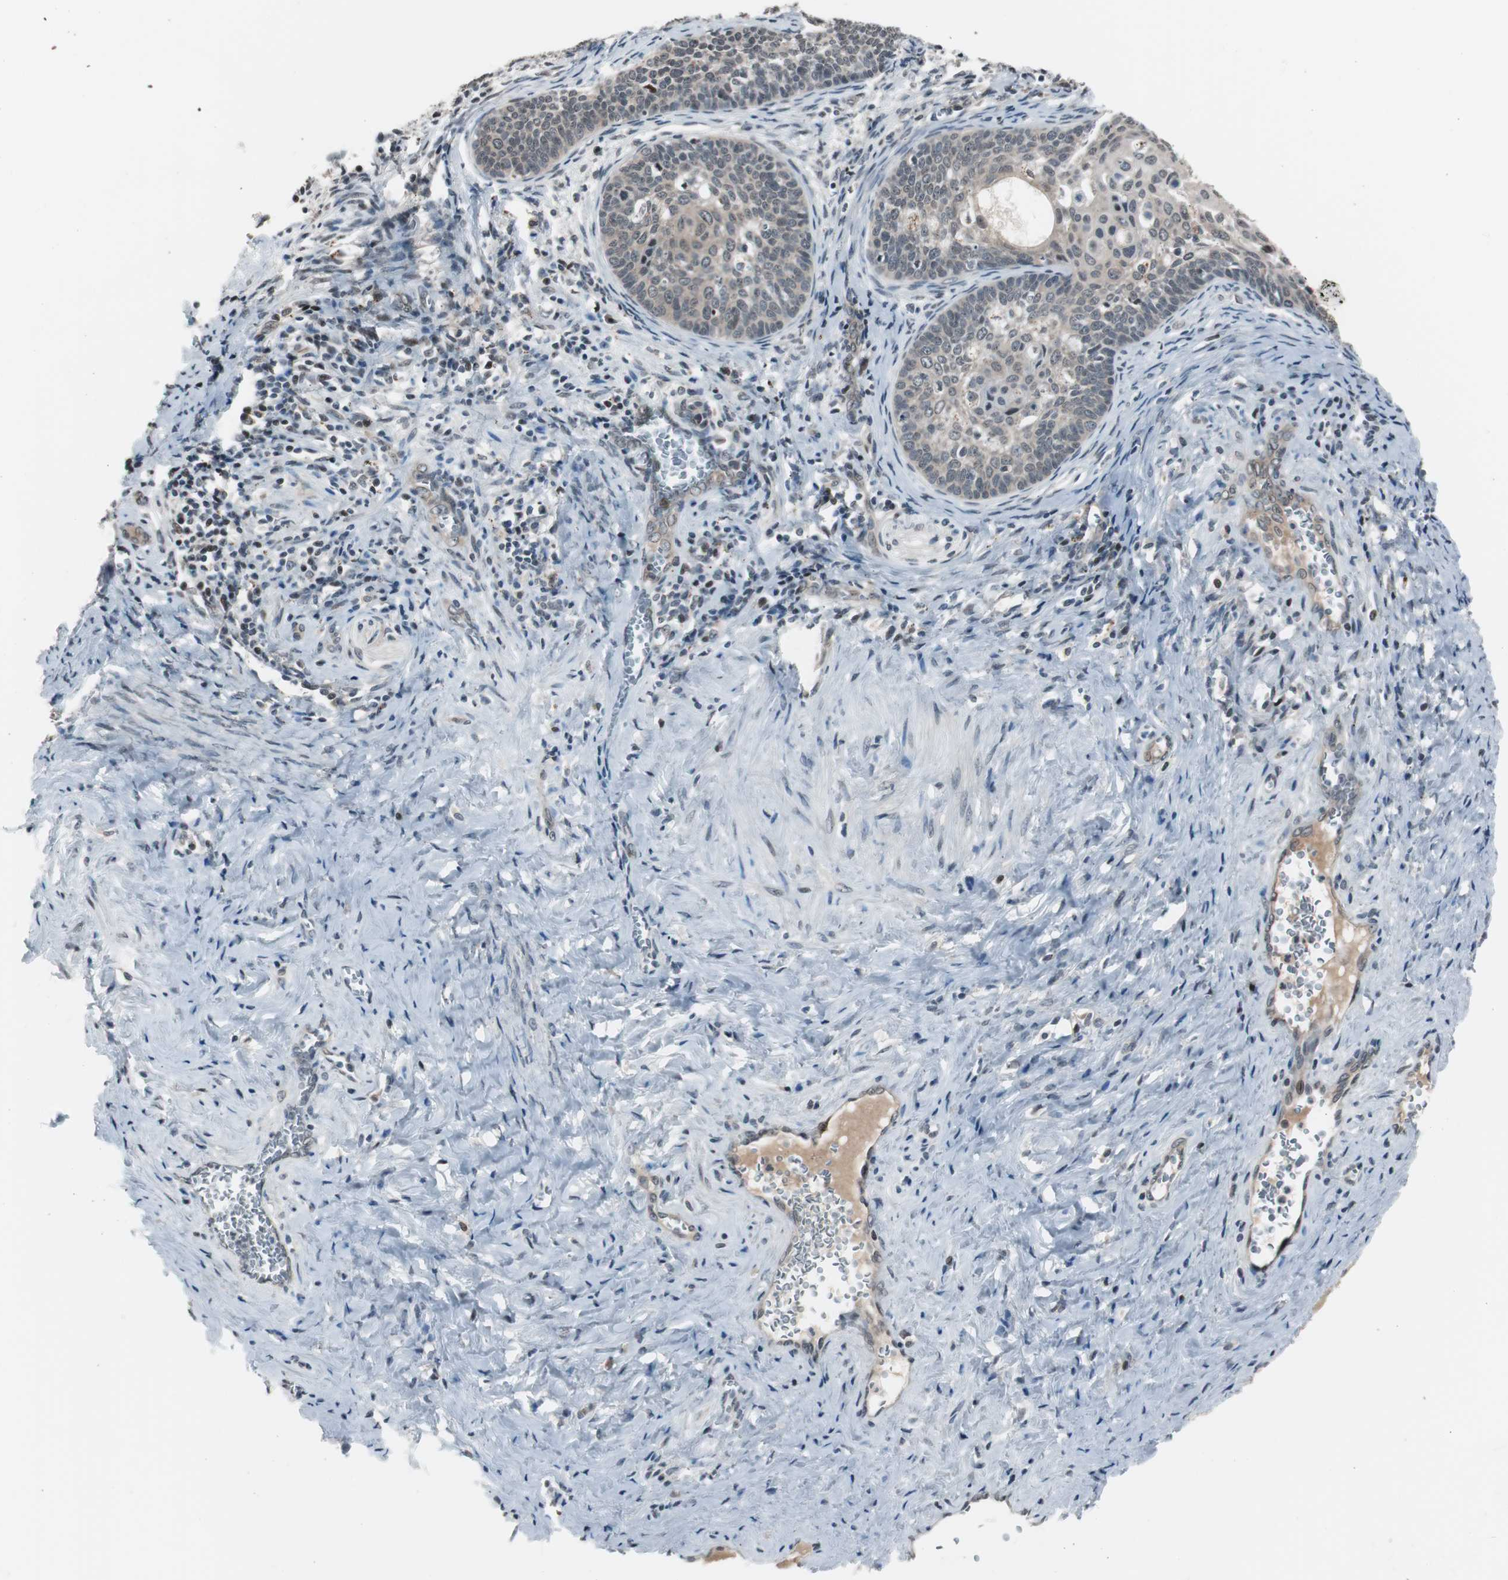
{"staining": {"intensity": "weak", "quantity": "25%-75%", "location": "cytoplasmic/membranous"}, "tissue": "cervical cancer", "cell_type": "Tumor cells", "image_type": "cancer", "snomed": [{"axis": "morphology", "description": "Squamous cell carcinoma, NOS"}, {"axis": "topography", "description": "Cervix"}], "caption": "The photomicrograph displays immunohistochemical staining of cervical cancer. There is weak cytoplasmic/membranous staining is seen in about 25%-75% of tumor cells.", "gene": "BOLA1", "patient": {"sex": "female", "age": 33}}